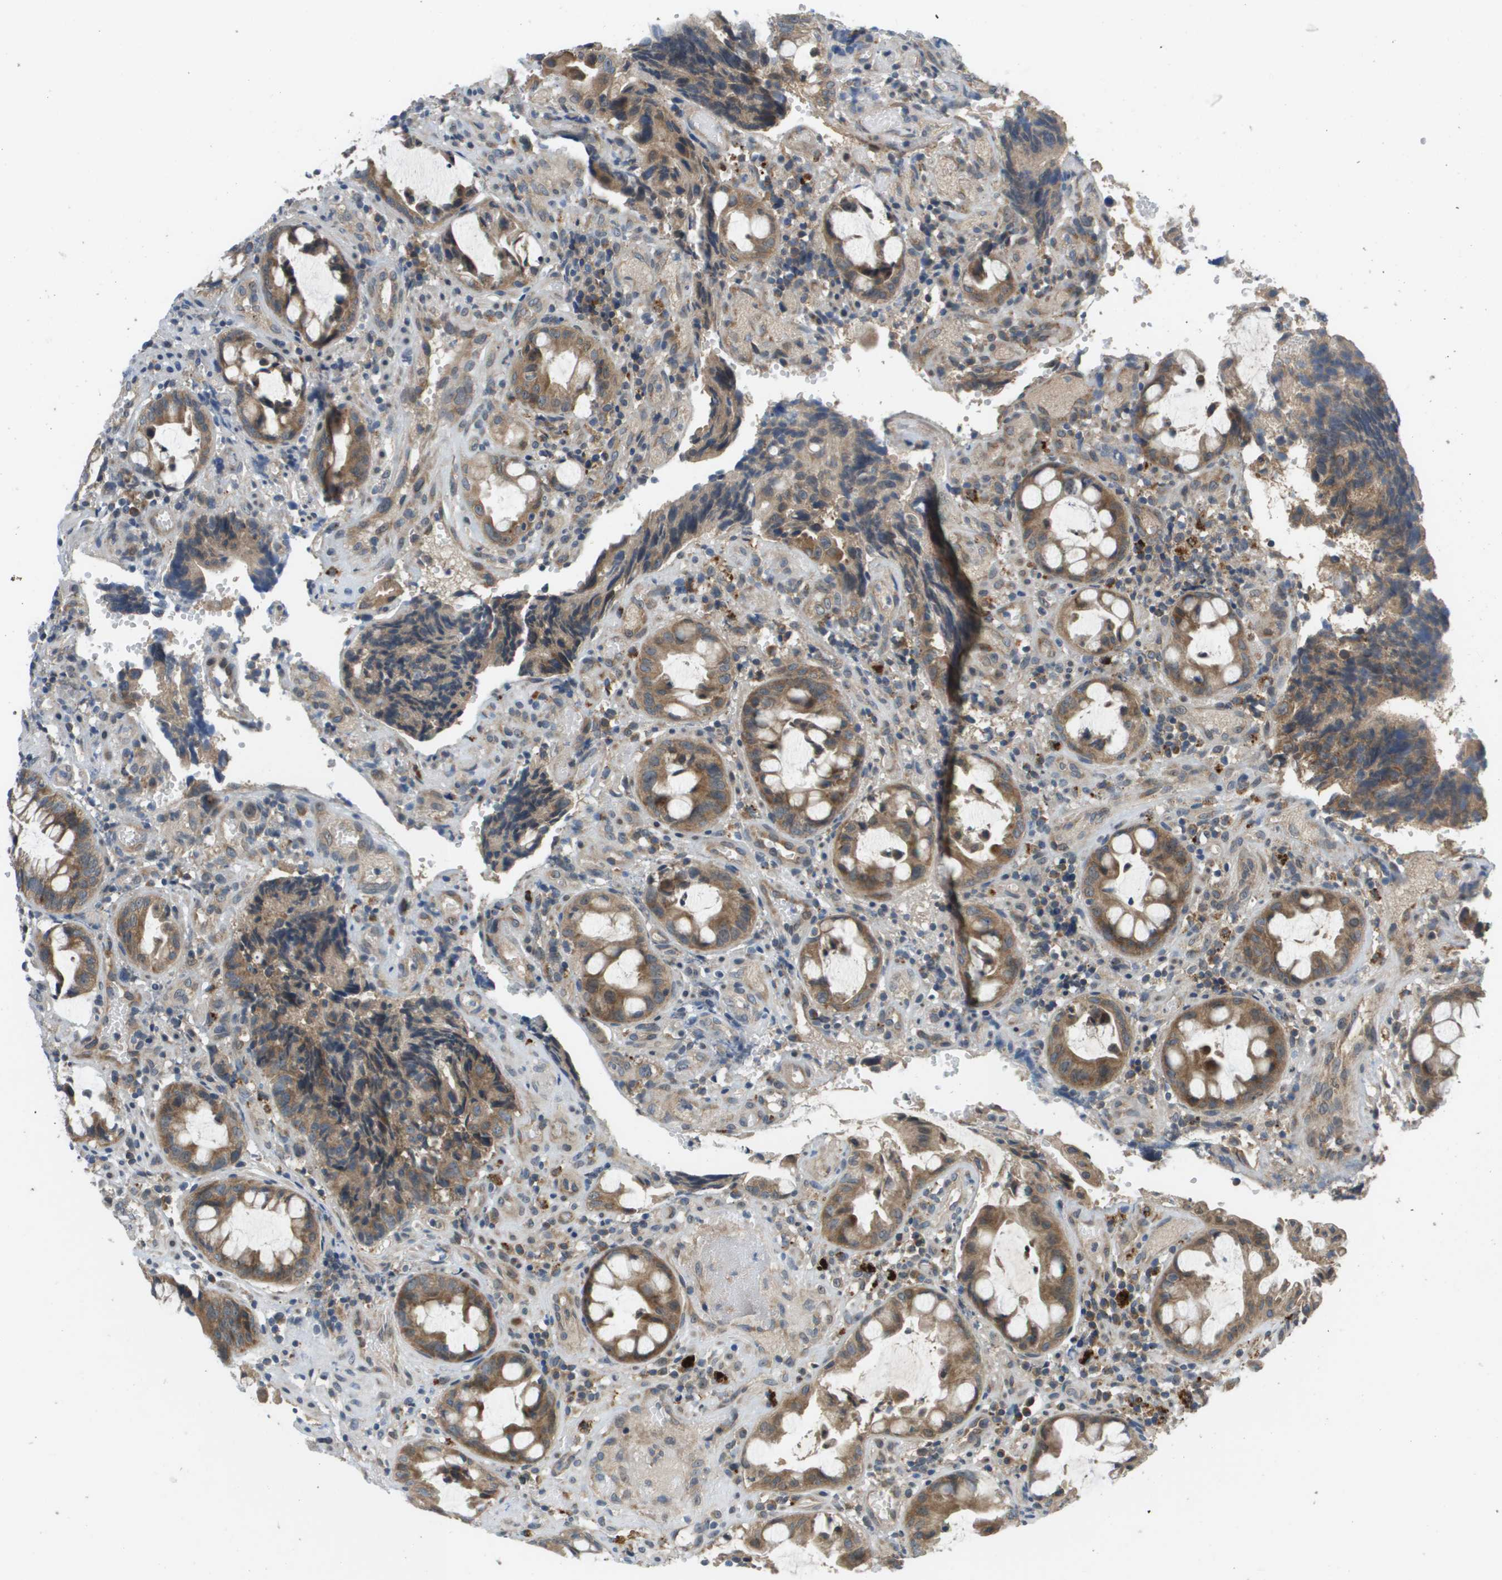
{"staining": {"intensity": "moderate", "quantity": ">75%", "location": "cytoplasmic/membranous"}, "tissue": "colorectal cancer", "cell_type": "Tumor cells", "image_type": "cancer", "snomed": [{"axis": "morphology", "description": "Adenocarcinoma, NOS"}, {"axis": "topography", "description": "Colon"}], "caption": "Colorectal cancer tissue shows moderate cytoplasmic/membranous expression in about >75% of tumor cells The protein is stained brown, and the nuclei are stained in blue (DAB (3,3'-diaminobenzidine) IHC with brightfield microscopy, high magnification).", "gene": "SLC25A20", "patient": {"sex": "female", "age": 57}}